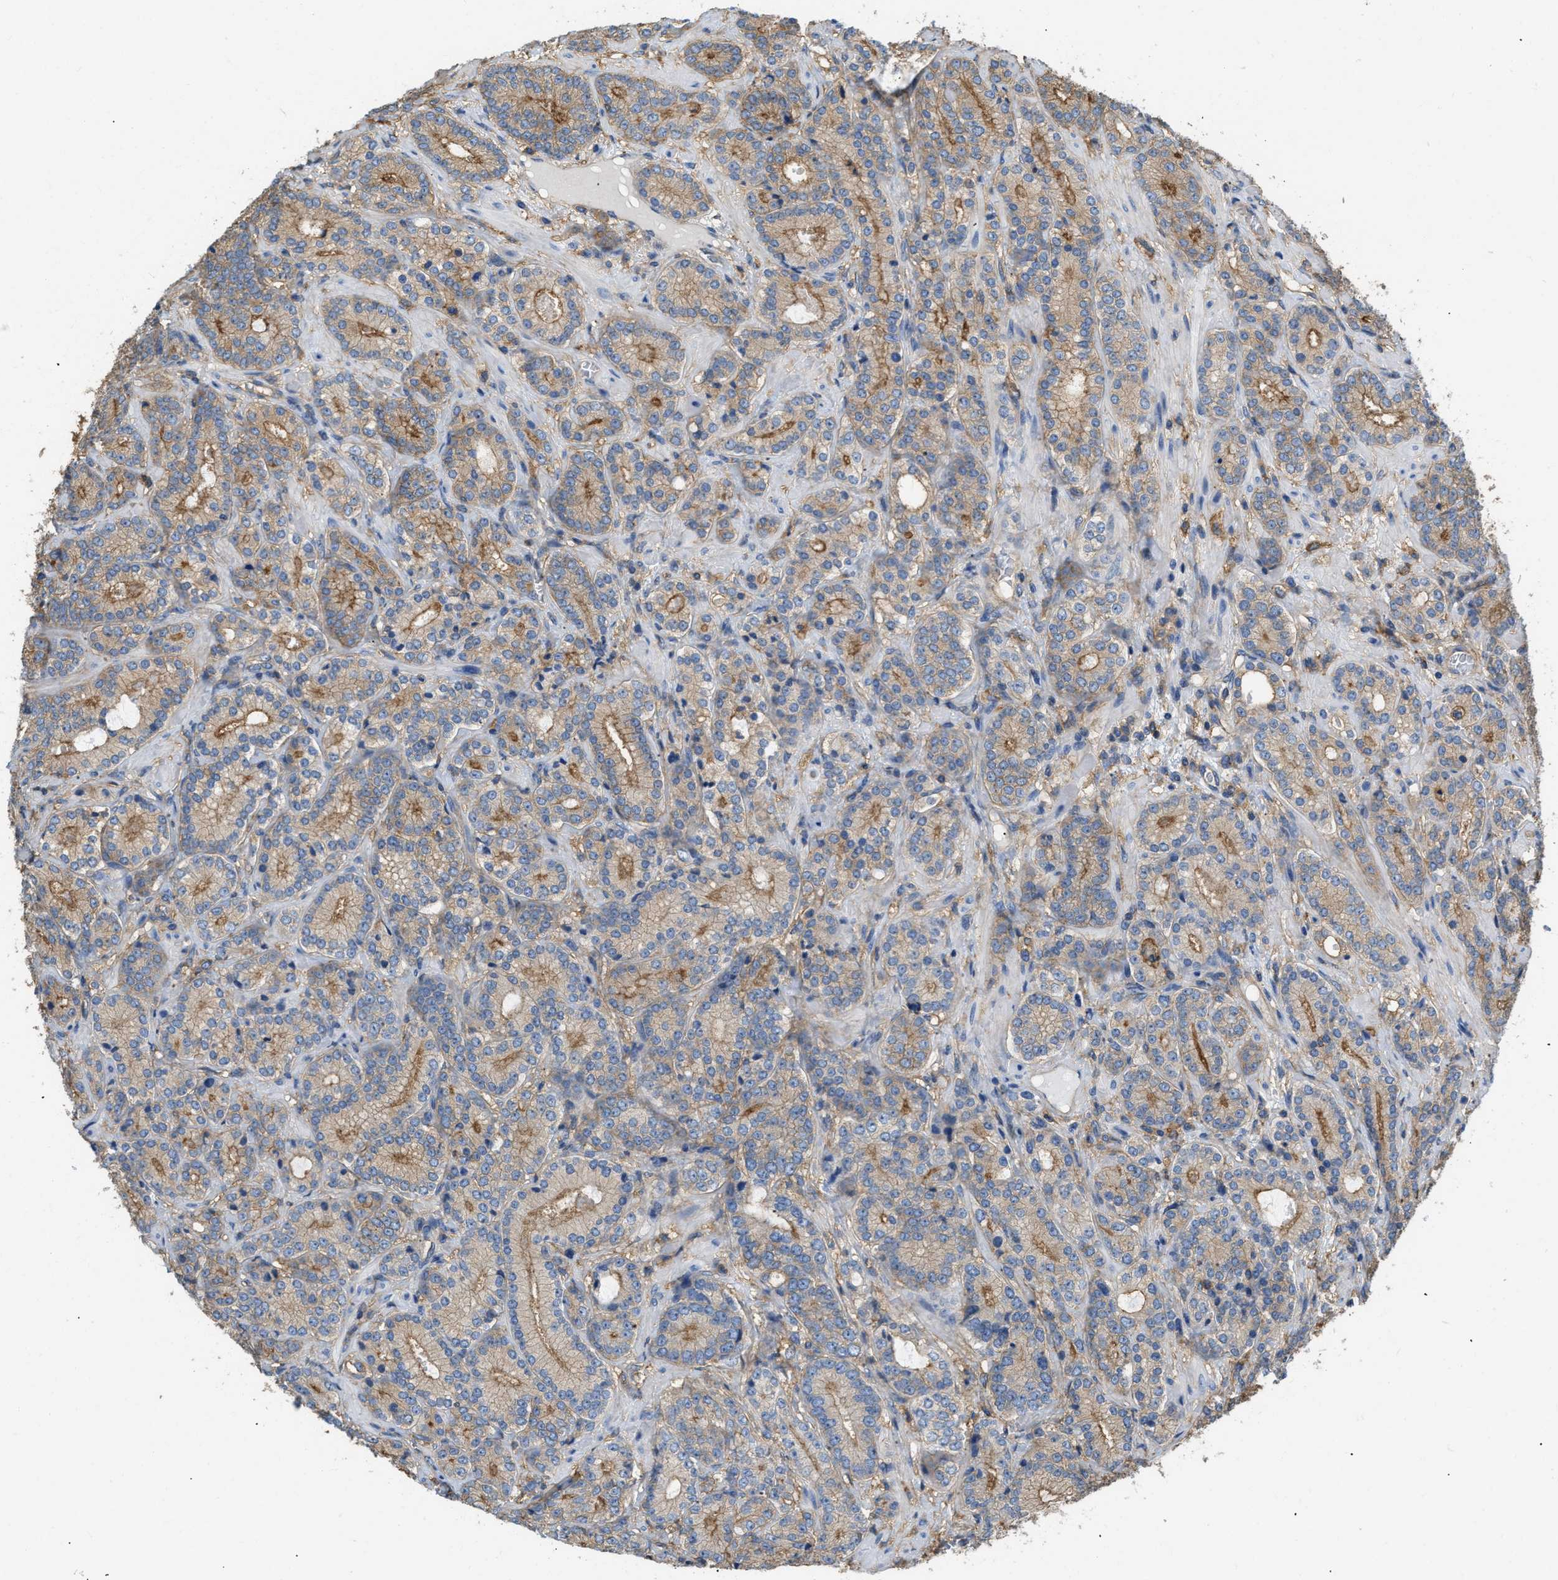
{"staining": {"intensity": "moderate", "quantity": "25%-75%", "location": "cytoplasmic/membranous"}, "tissue": "prostate cancer", "cell_type": "Tumor cells", "image_type": "cancer", "snomed": [{"axis": "morphology", "description": "Adenocarcinoma, High grade"}, {"axis": "topography", "description": "Prostate"}], "caption": "The micrograph exhibits staining of prostate high-grade adenocarcinoma, revealing moderate cytoplasmic/membranous protein expression (brown color) within tumor cells. (Brightfield microscopy of DAB IHC at high magnification).", "gene": "GNB4", "patient": {"sex": "male", "age": 61}}